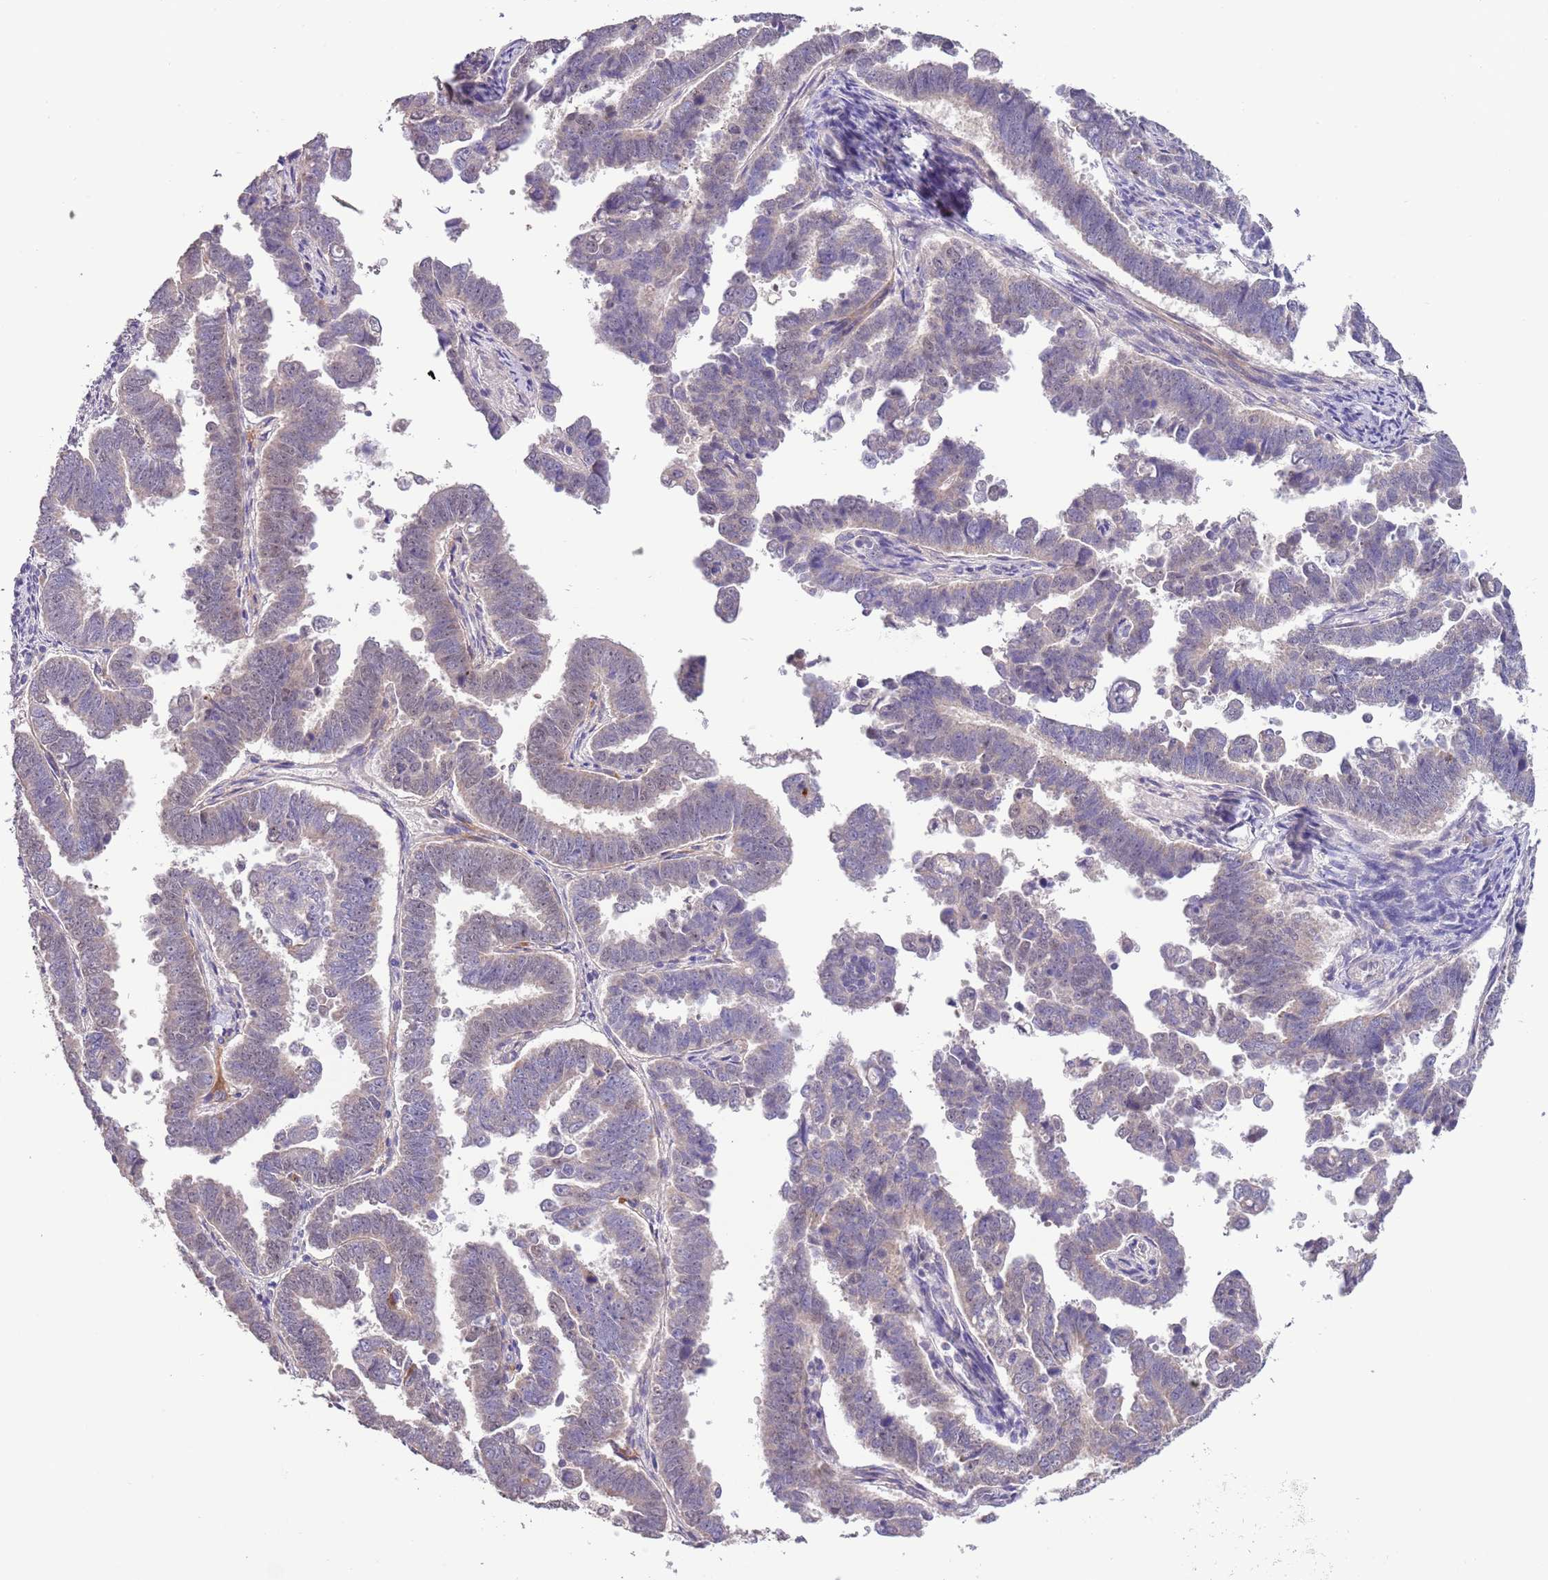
{"staining": {"intensity": "negative", "quantity": "none", "location": "none"}, "tissue": "endometrial cancer", "cell_type": "Tumor cells", "image_type": "cancer", "snomed": [{"axis": "morphology", "description": "Adenocarcinoma, NOS"}, {"axis": "topography", "description": "Endometrium"}], "caption": "The histopathology image displays no significant expression in tumor cells of endometrial cancer. (DAB (3,3'-diaminobenzidine) immunohistochemistry, high magnification).", "gene": "ZNF658", "patient": {"sex": "female", "age": 75}}